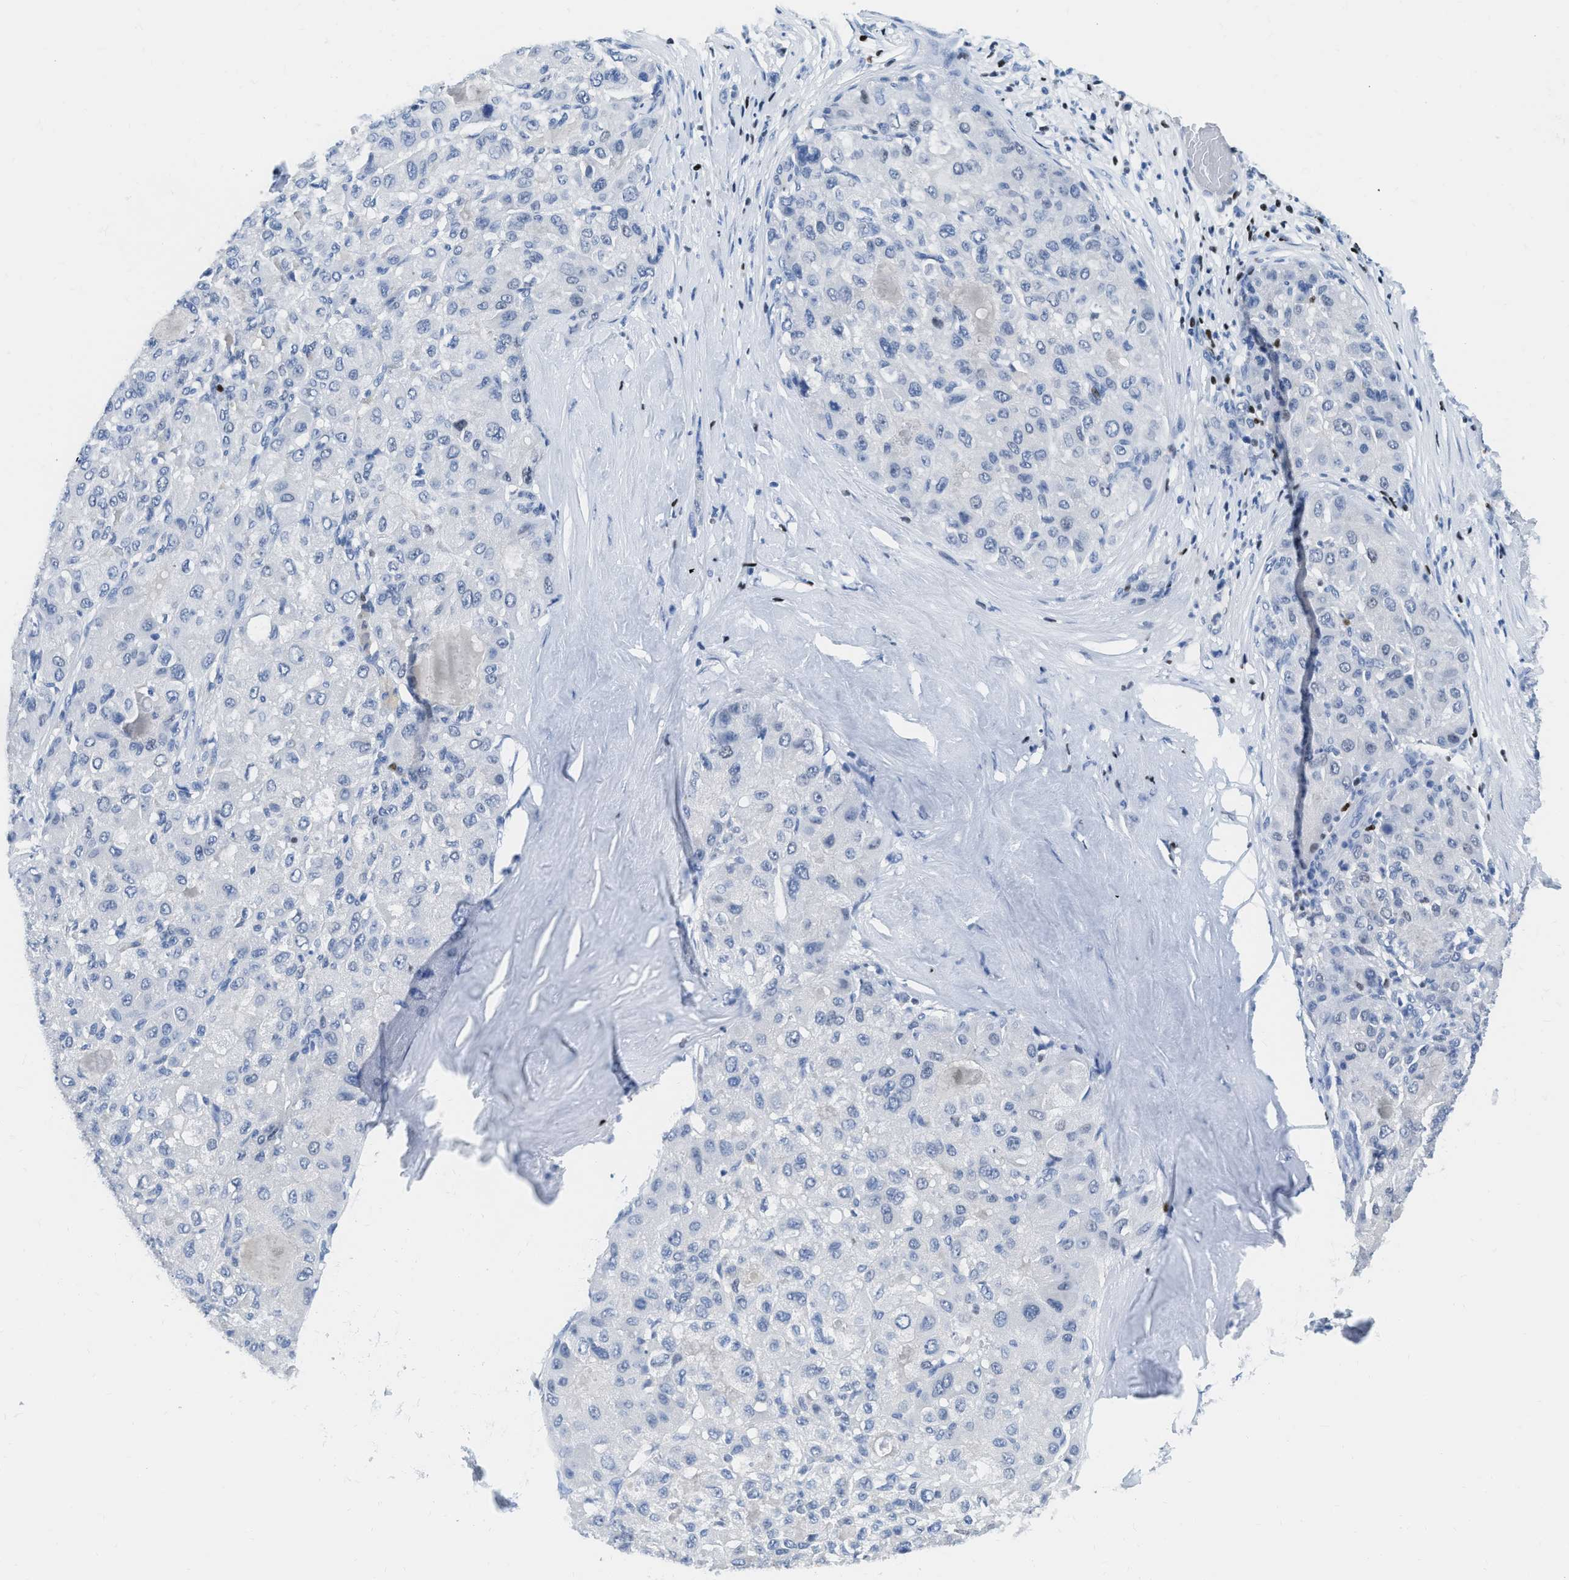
{"staining": {"intensity": "negative", "quantity": "none", "location": "none"}, "tissue": "liver cancer", "cell_type": "Tumor cells", "image_type": "cancer", "snomed": [{"axis": "morphology", "description": "Carcinoma, Hepatocellular, NOS"}, {"axis": "topography", "description": "Liver"}], "caption": "A photomicrograph of liver cancer (hepatocellular carcinoma) stained for a protein demonstrates no brown staining in tumor cells.", "gene": "TCF7", "patient": {"sex": "male", "age": 80}}